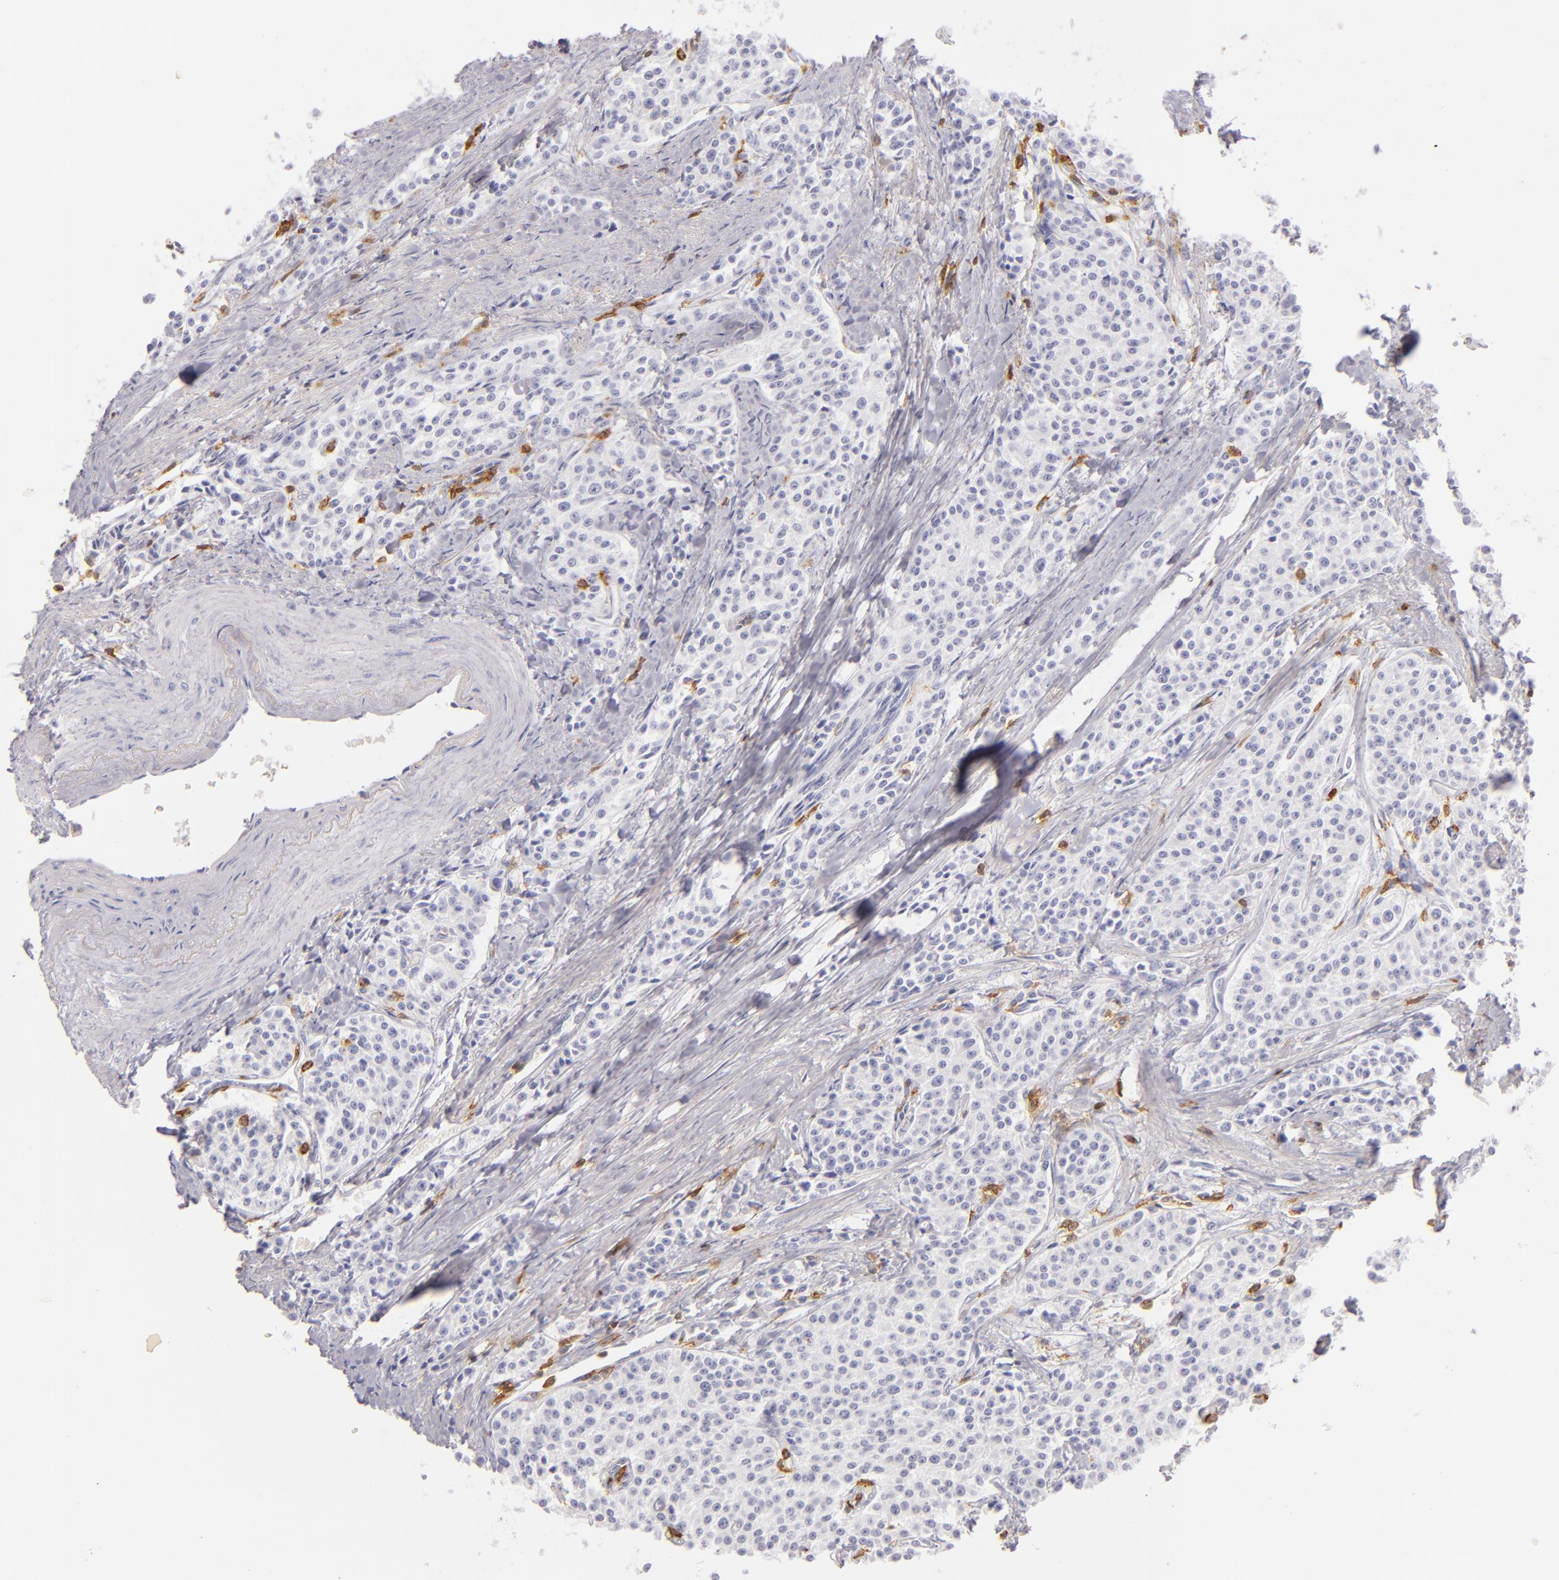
{"staining": {"intensity": "negative", "quantity": "none", "location": "none"}, "tissue": "carcinoid", "cell_type": "Tumor cells", "image_type": "cancer", "snomed": [{"axis": "morphology", "description": "Carcinoid, malignant, NOS"}, {"axis": "topography", "description": "Stomach"}], "caption": "A high-resolution image shows immunohistochemistry (IHC) staining of carcinoid, which displays no significant staining in tumor cells. Brightfield microscopy of IHC stained with DAB (3,3'-diaminobenzidine) (brown) and hematoxylin (blue), captured at high magnification.", "gene": "LAT", "patient": {"sex": "female", "age": 76}}